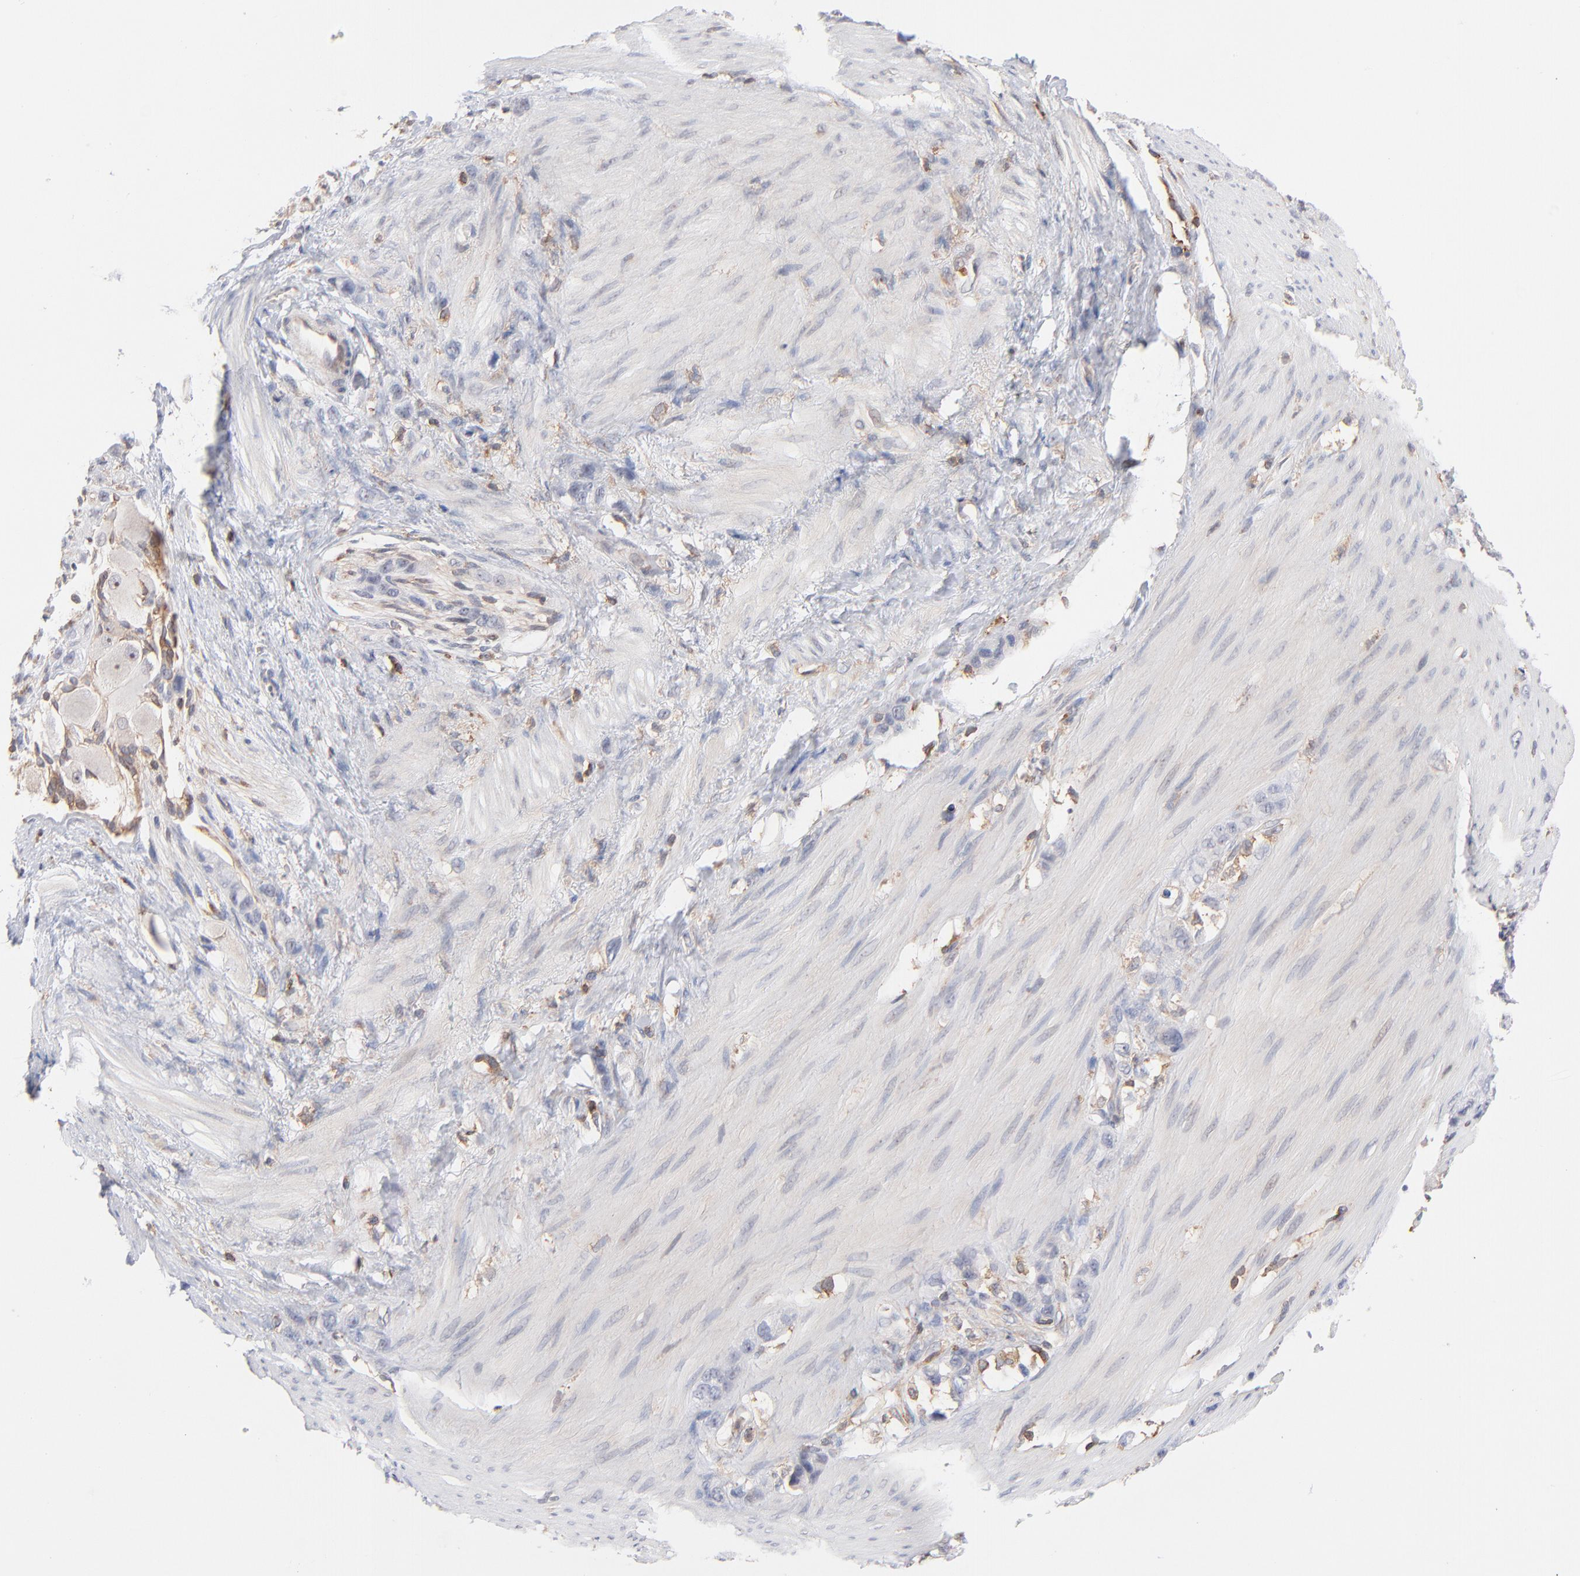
{"staining": {"intensity": "negative", "quantity": "none", "location": "none"}, "tissue": "stomach cancer", "cell_type": "Tumor cells", "image_type": "cancer", "snomed": [{"axis": "morphology", "description": "Normal tissue, NOS"}, {"axis": "morphology", "description": "Adenocarcinoma, NOS"}, {"axis": "morphology", "description": "Adenocarcinoma, High grade"}, {"axis": "topography", "description": "Stomach, upper"}, {"axis": "topography", "description": "Stomach"}], "caption": "Tumor cells show no significant protein expression in high-grade adenocarcinoma (stomach).", "gene": "WIPF1", "patient": {"sex": "female", "age": 65}}